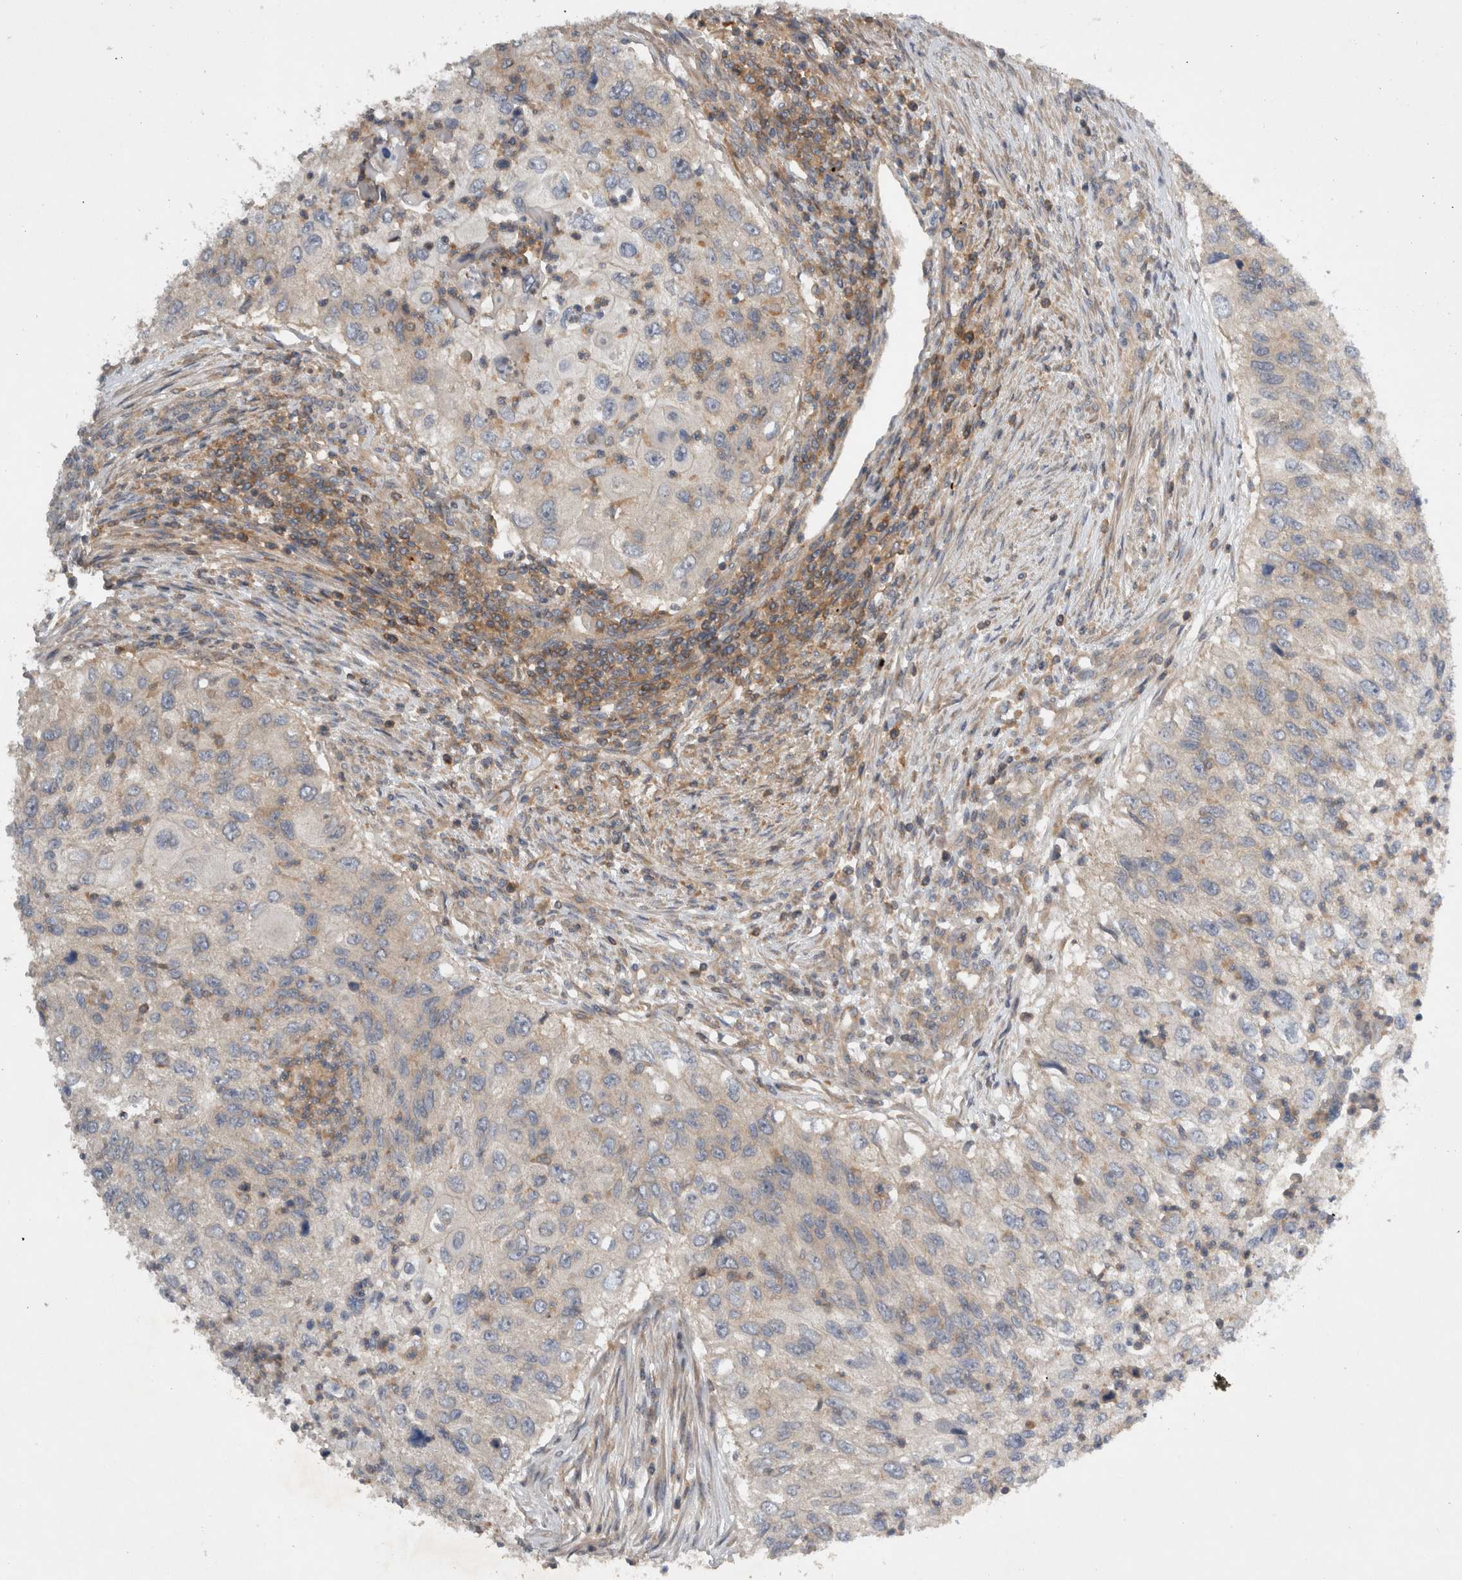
{"staining": {"intensity": "negative", "quantity": "none", "location": "none"}, "tissue": "urothelial cancer", "cell_type": "Tumor cells", "image_type": "cancer", "snomed": [{"axis": "morphology", "description": "Urothelial carcinoma, High grade"}, {"axis": "topography", "description": "Urinary bladder"}], "caption": "The immunohistochemistry (IHC) photomicrograph has no significant expression in tumor cells of urothelial carcinoma (high-grade) tissue. (DAB (3,3'-diaminobenzidine) IHC with hematoxylin counter stain).", "gene": "SCARA5", "patient": {"sex": "female", "age": 60}}